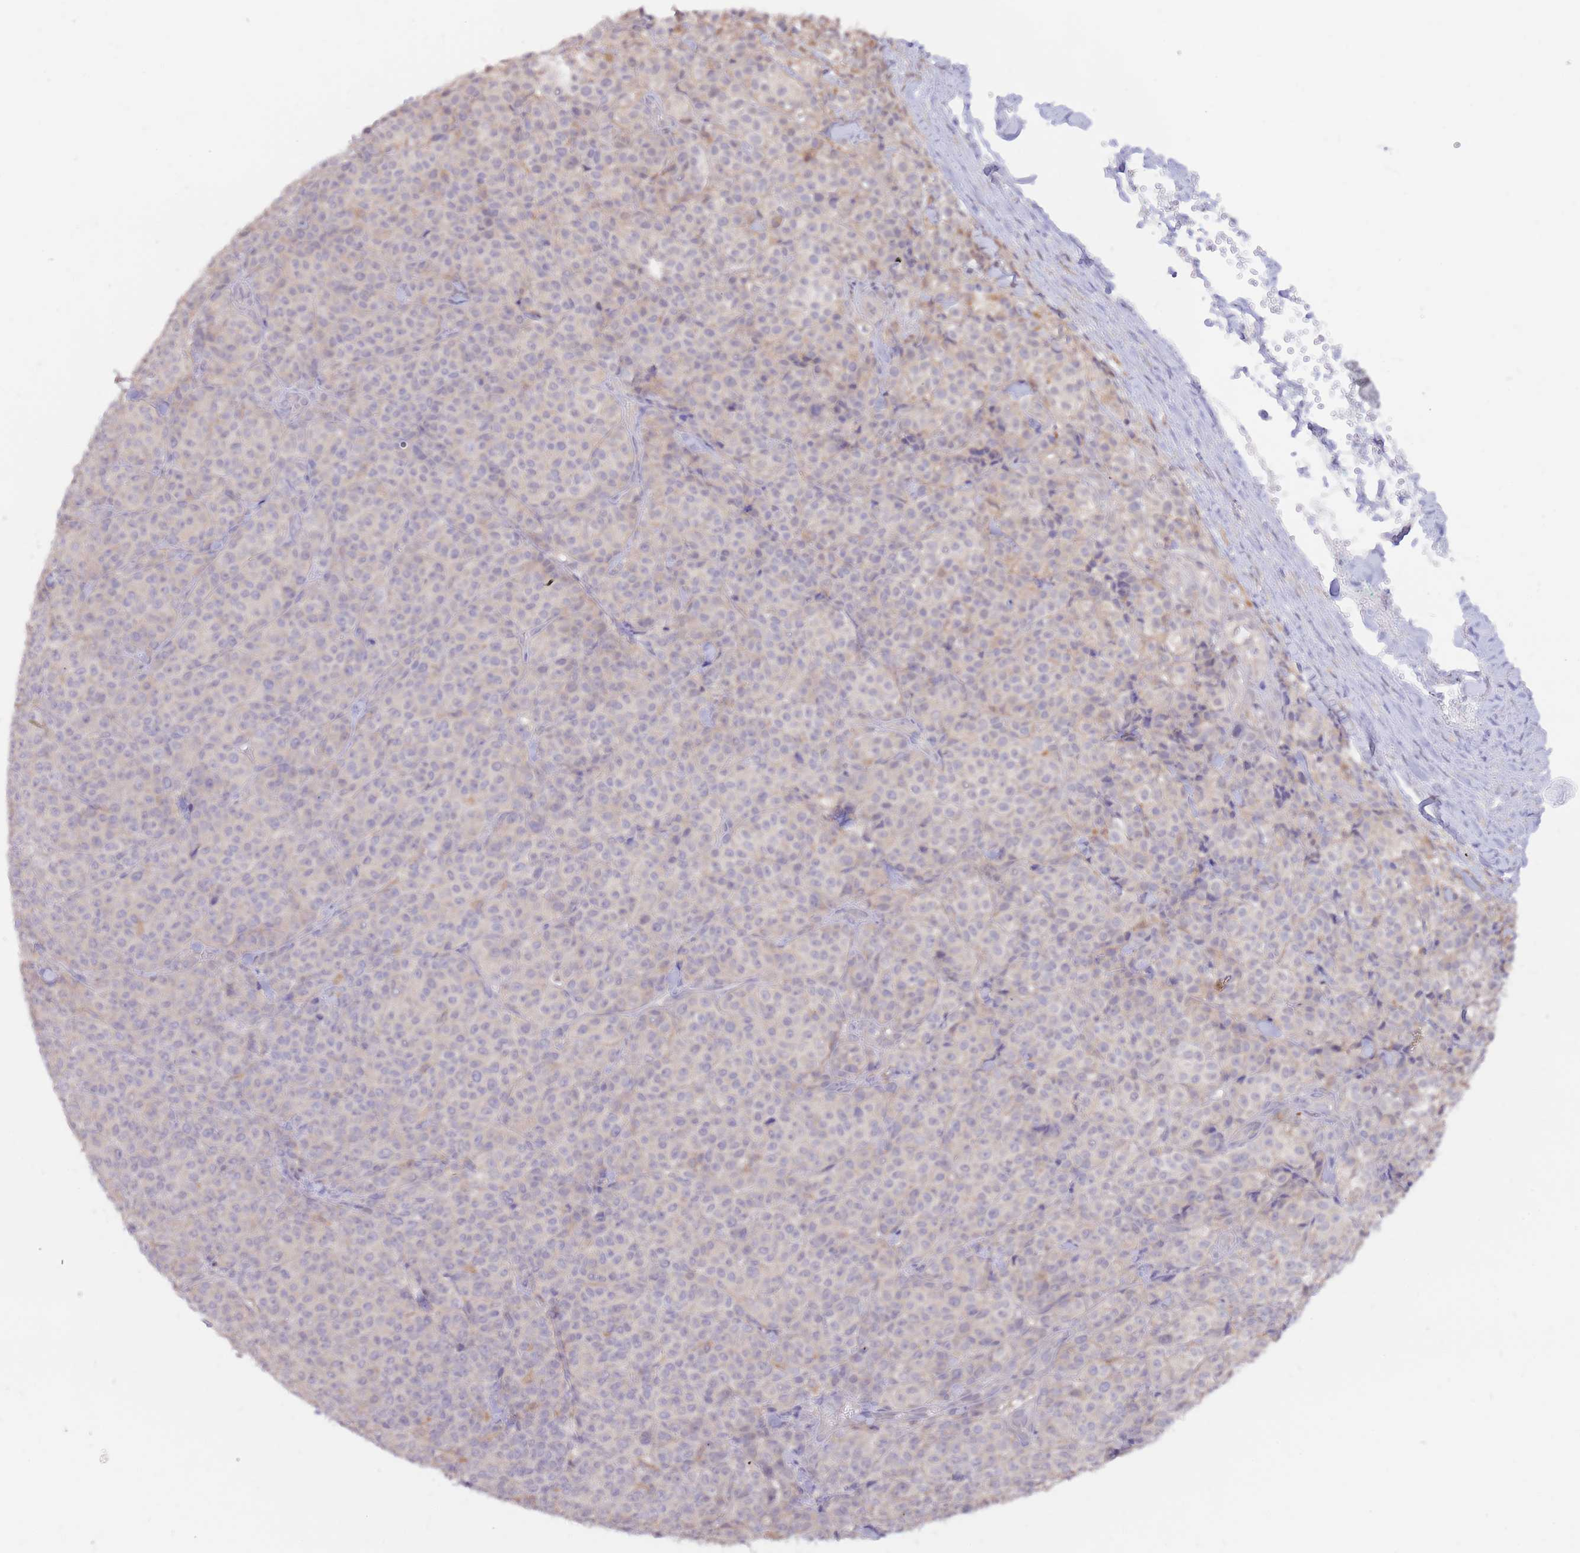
{"staining": {"intensity": "negative", "quantity": "none", "location": "none"}, "tissue": "melanoma", "cell_type": "Tumor cells", "image_type": "cancer", "snomed": [{"axis": "morphology", "description": "Normal tissue, NOS"}, {"axis": "morphology", "description": "Malignant melanoma, NOS"}, {"axis": "topography", "description": "Skin"}], "caption": "Image shows no significant protein positivity in tumor cells of malignant melanoma.", "gene": "AP5S1", "patient": {"sex": "female", "age": 34}}